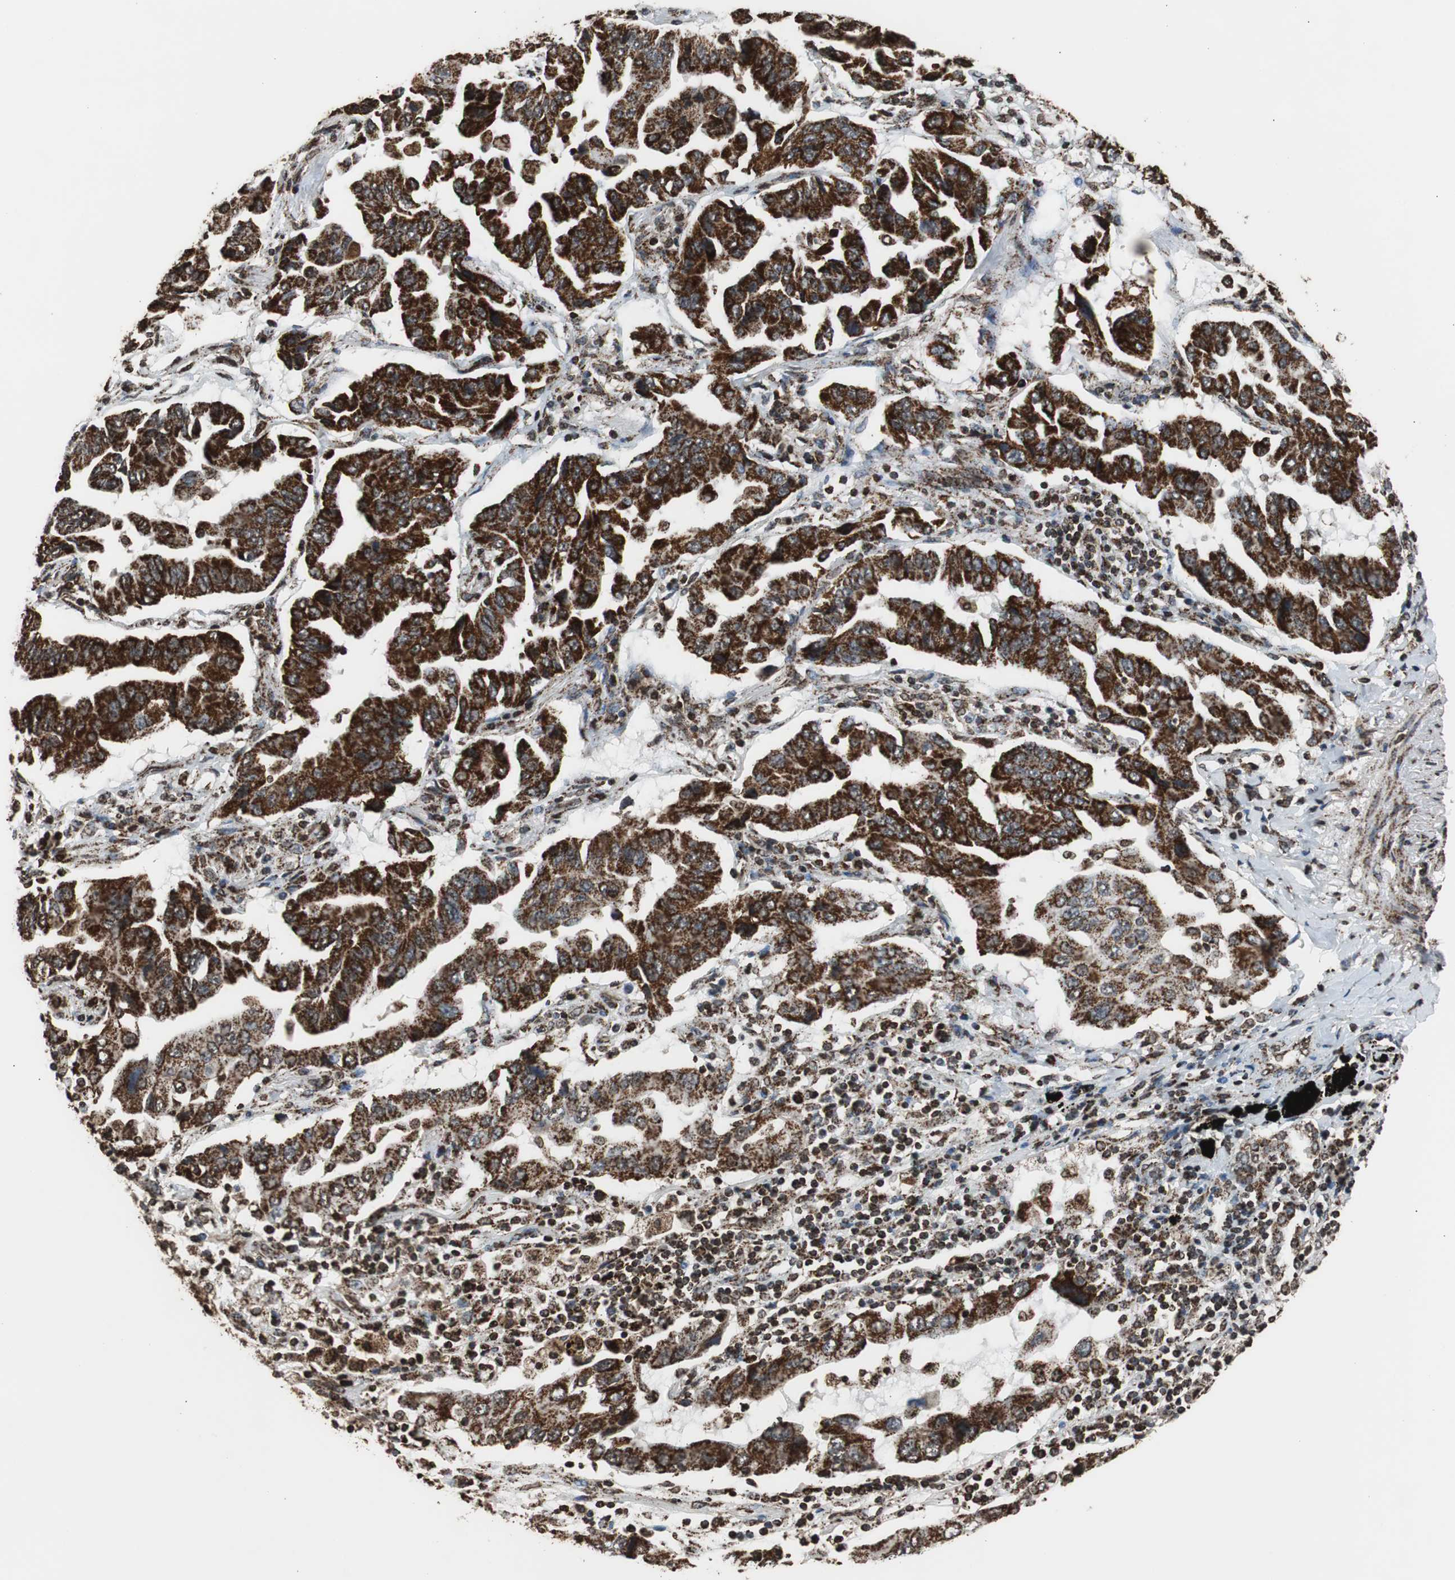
{"staining": {"intensity": "strong", "quantity": ">75%", "location": "cytoplasmic/membranous"}, "tissue": "lung cancer", "cell_type": "Tumor cells", "image_type": "cancer", "snomed": [{"axis": "morphology", "description": "Adenocarcinoma, NOS"}, {"axis": "topography", "description": "Lung"}], "caption": "Adenocarcinoma (lung) stained with DAB immunohistochemistry reveals high levels of strong cytoplasmic/membranous staining in approximately >75% of tumor cells. The staining is performed using DAB (3,3'-diaminobenzidine) brown chromogen to label protein expression. The nuclei are counter-stained blue using hematoxylin.", "gene": "HSPA9", "patient": {"sex": "female", "age": 65}}